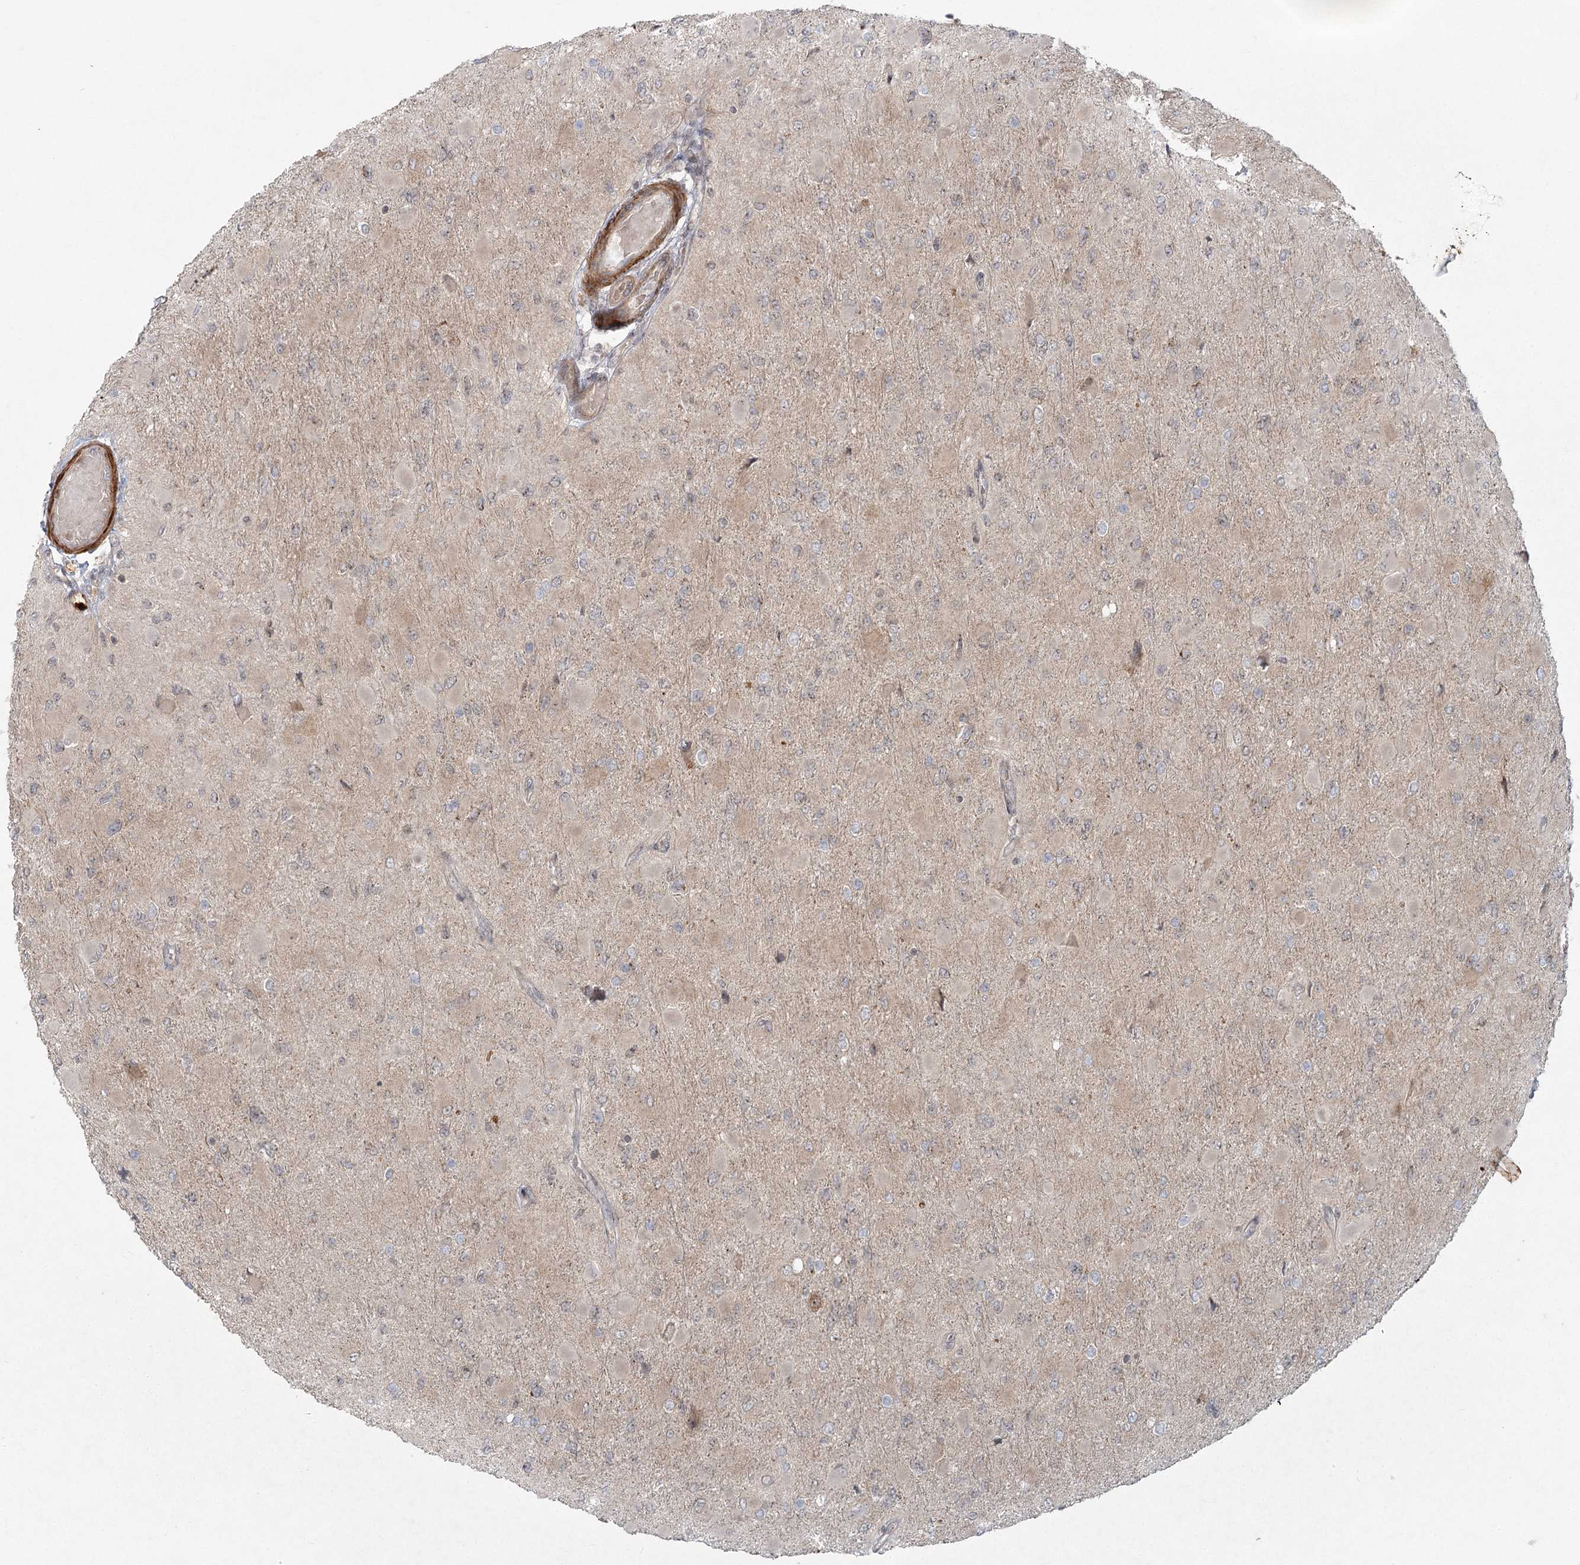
{"staining": {"intensity": "negative", "quantity": "none", "location": "none"}, "tissue": "glioma", "cell_type": "Tumor cells", "image_type": "cancer", "snomed": [{"axis": "morphology", "description": "Glioma, malignant, High grade"}, {"axis": "topography", "description": "Cerebral cortex"}], "caption": "Tumor cells show no significant positivity in high-grade glioma (malignant). (DAB (3,3'-diaminobenzidine) immunohistochemistry, high magnification).", "gene": "SH2D3A", "patient": {"sex": "female", "age": 36}}